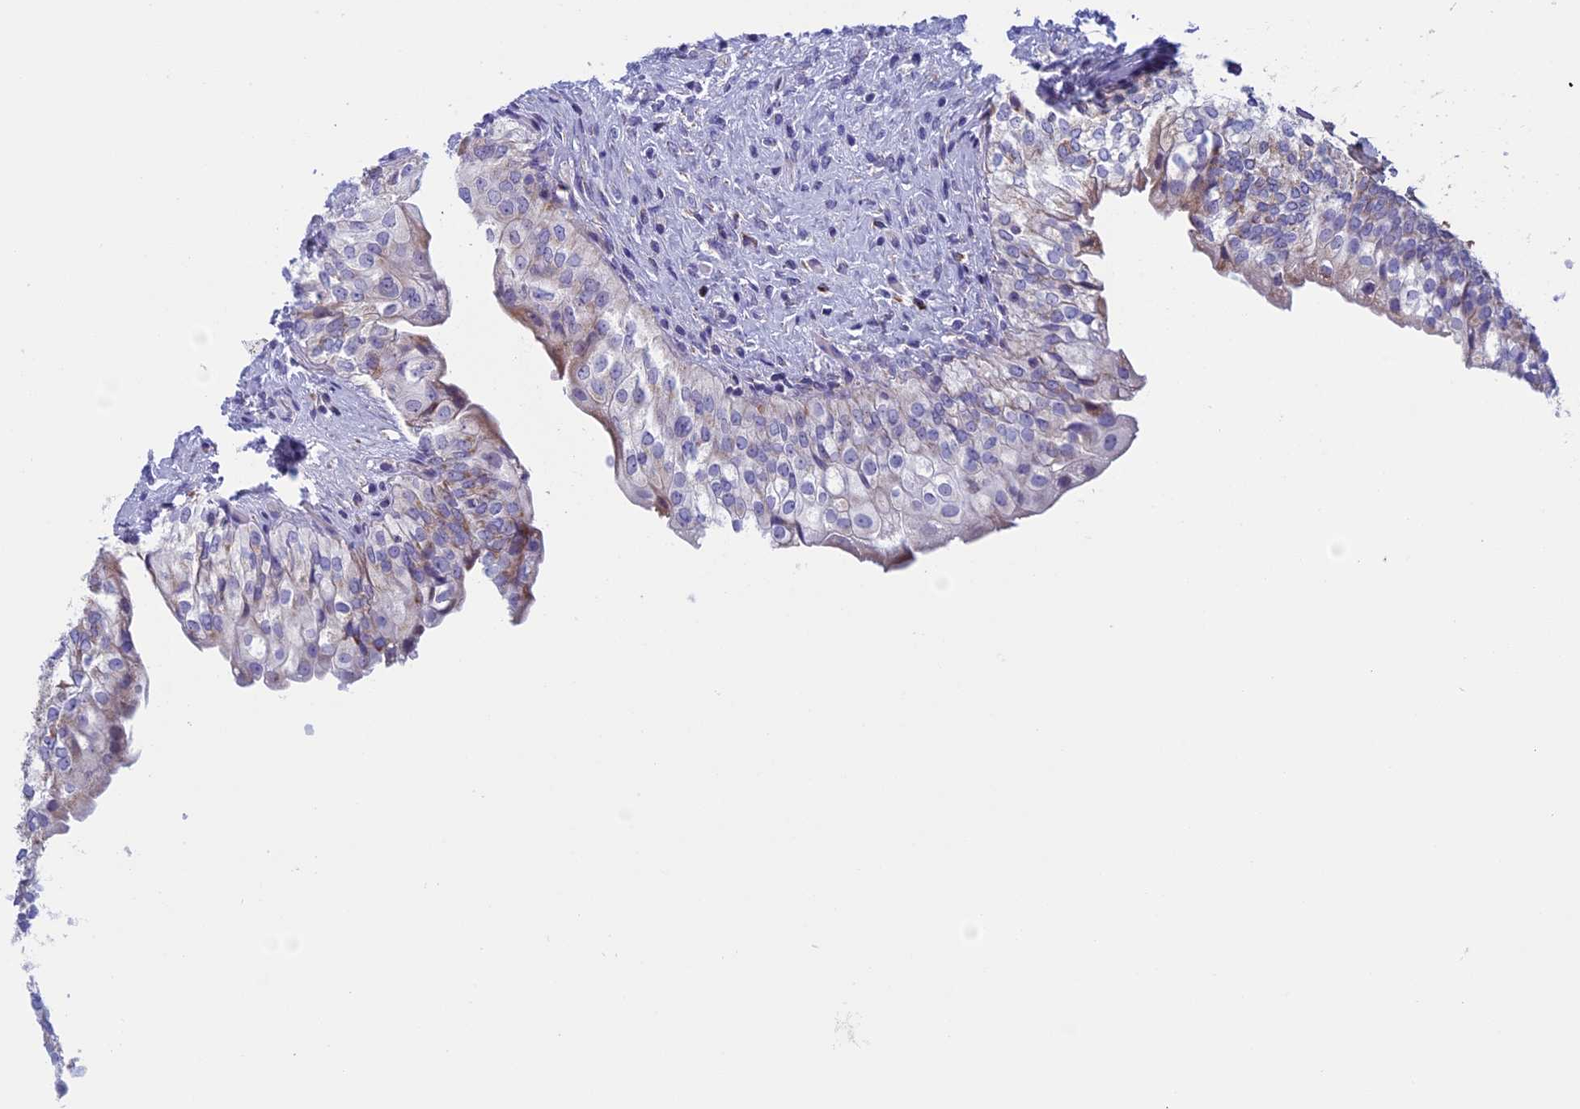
{"staining": {"intensity": "moderate", "quantity": "25%-75%", "location": "cytoplasmic/membranous"}, "tissue": "urinary bladder", "cell_type": "Urothelial cells", "image_type": "normal", "snomed": [{"axis": "morphology", "description": "Normal tissue, NOS"}, {"axis": "topography", "description": "Urinary bladder"}], "caption": "Immunohistochemical staining of unremarkable urinary bladder demonstrates 25%-75% levels of moderate cytoplasmic/membranous protein positivity in approximately 25%-75% of urothelial cells. (IHC, brightfield microscopy, high magnification).", "gene": "NDUFB9", "patient": {"sex": "male", "age": 55}}